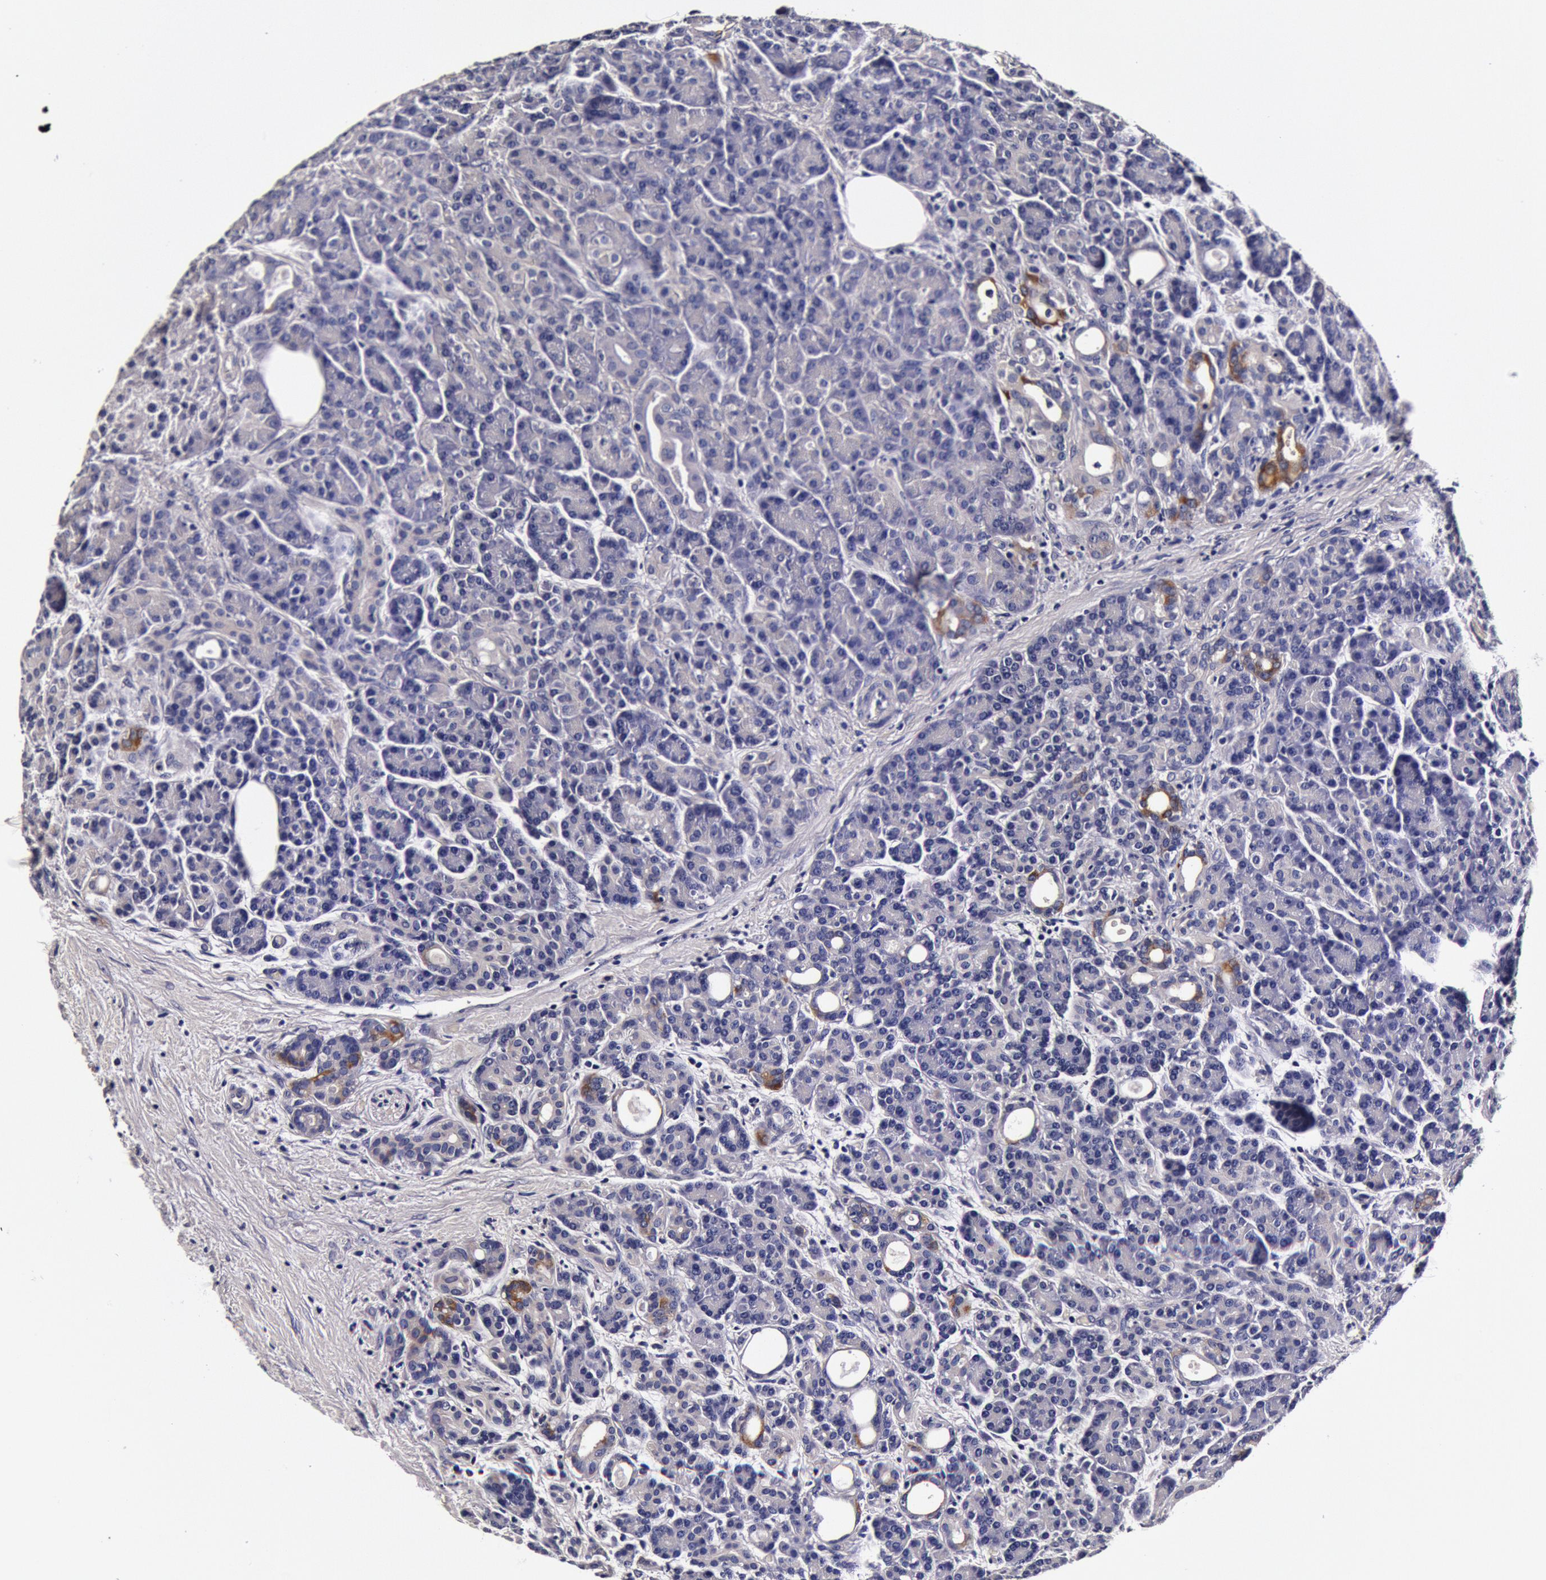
{"staining": {"intensity": "moderate", "quantity": "<25%", "location": "cytoplasmic/membranous"}, "tissue": "pancreas", "cell_type": "Exocrine glandular cells", "image_type": "normal", "snomed": [{"axis": "morphology", "description": "Normal tissue, NOS"}, {"axis": "topography", "description": "Pancreas"}], "caption": "A low amount of moderate cytoplasmic/membranous positivity is seen in about <25% of exocrine glandular cells in normal pancreas. The protein of interest is shown in brown color, while the nuclei are stained blue.", "gene": "CCDC22", "patient": {"sex": "female", "age": 77}}